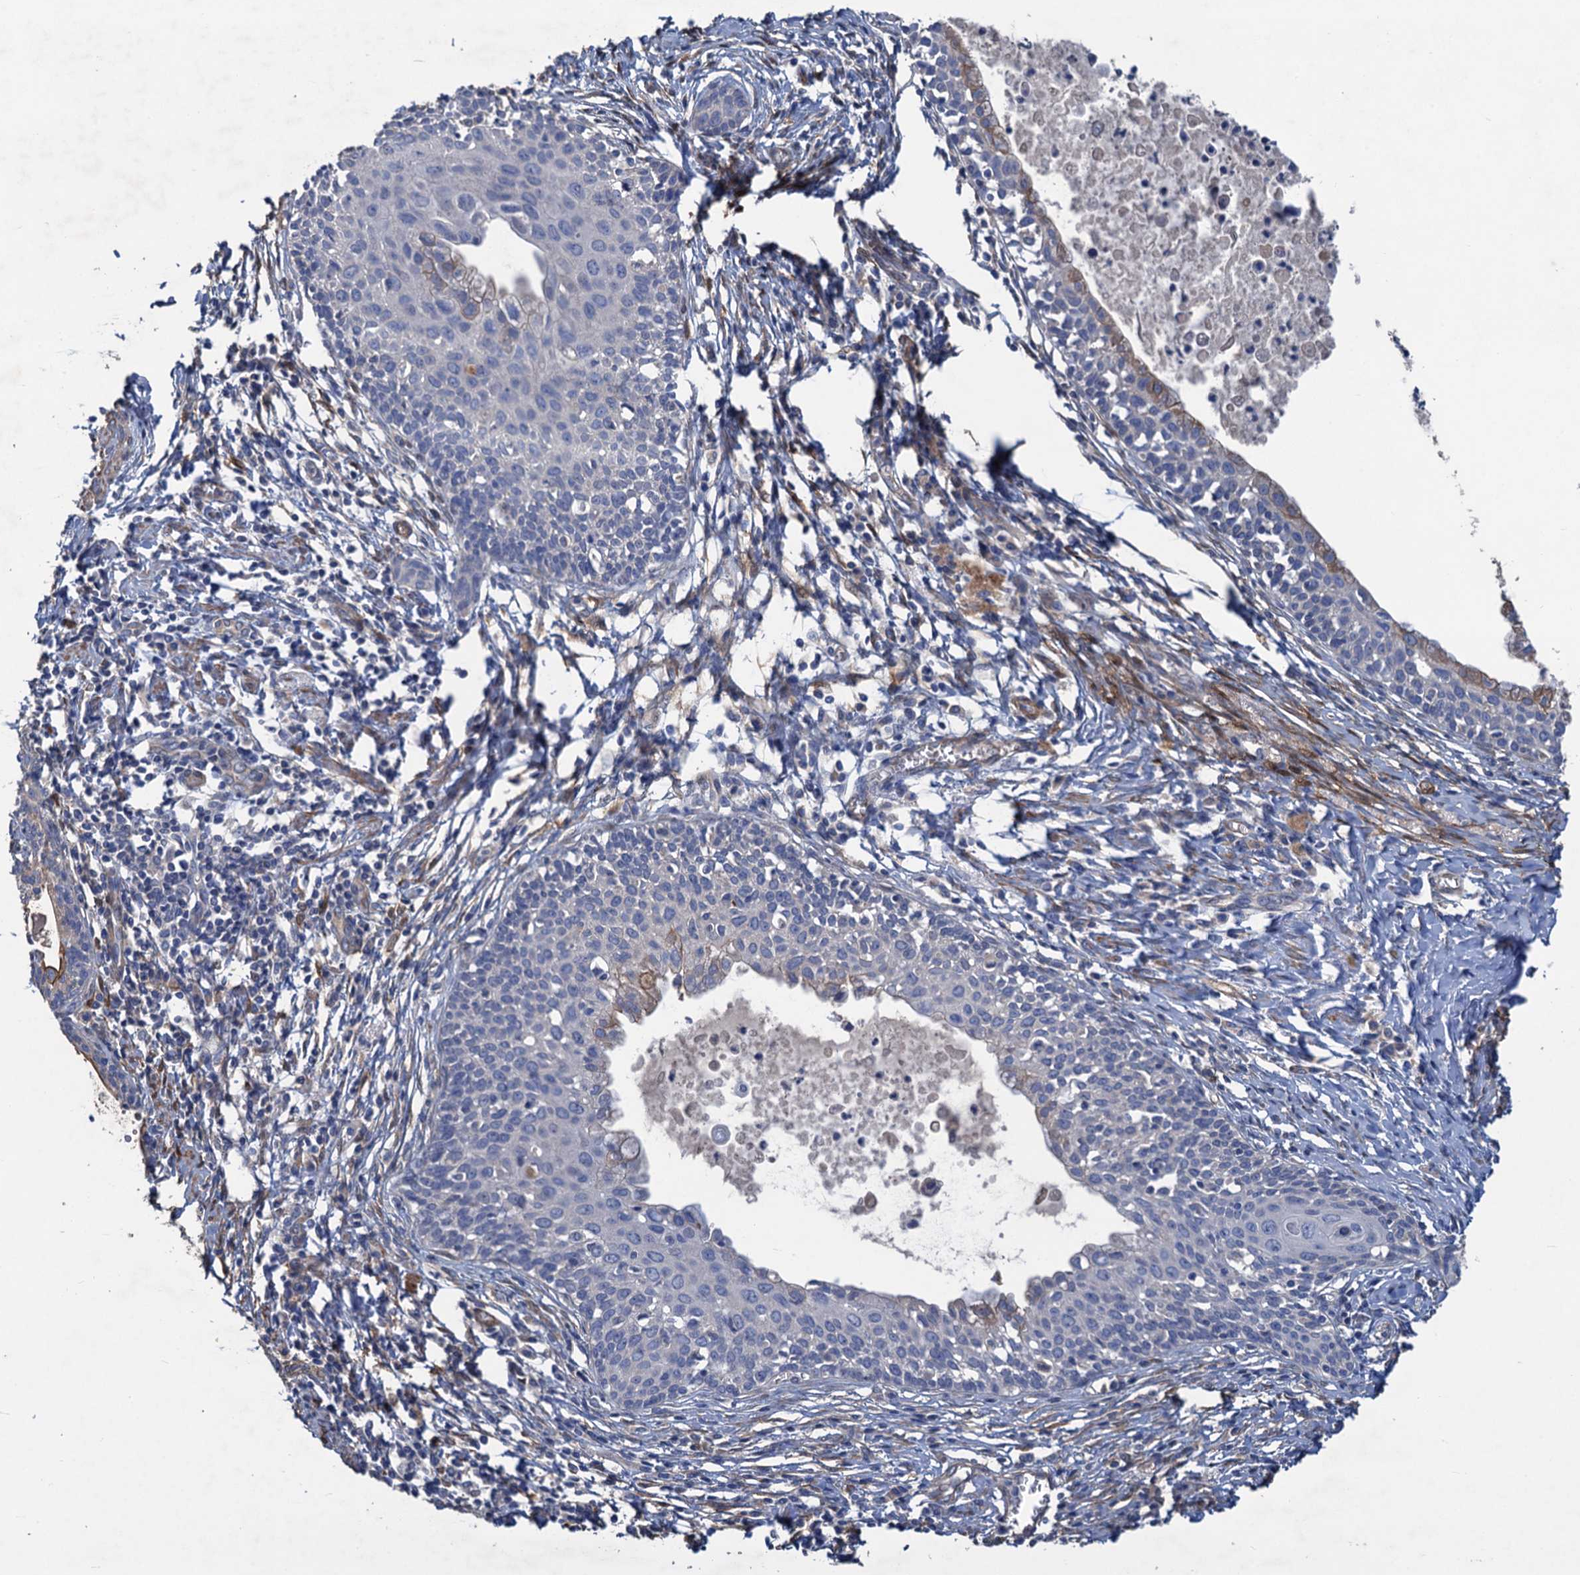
{"staining": {"intensity": "negative", "quantity": "none", "location": "none"}, "tissue": "cervical cancer", "cell_type": "Tumor cells", "image_type": "cancer", "snomed": [{"axis": "morphology", "description": "Squamous cell carcinoma, NOS"}, {"axis": "topography", "description": "Cervix"}], "caption": "The image reveals no staining of tumor cells in cervical squamous cell carcinoma.", "gene": "SMCO3", "patient": {"sex": "female", "age": 52}}